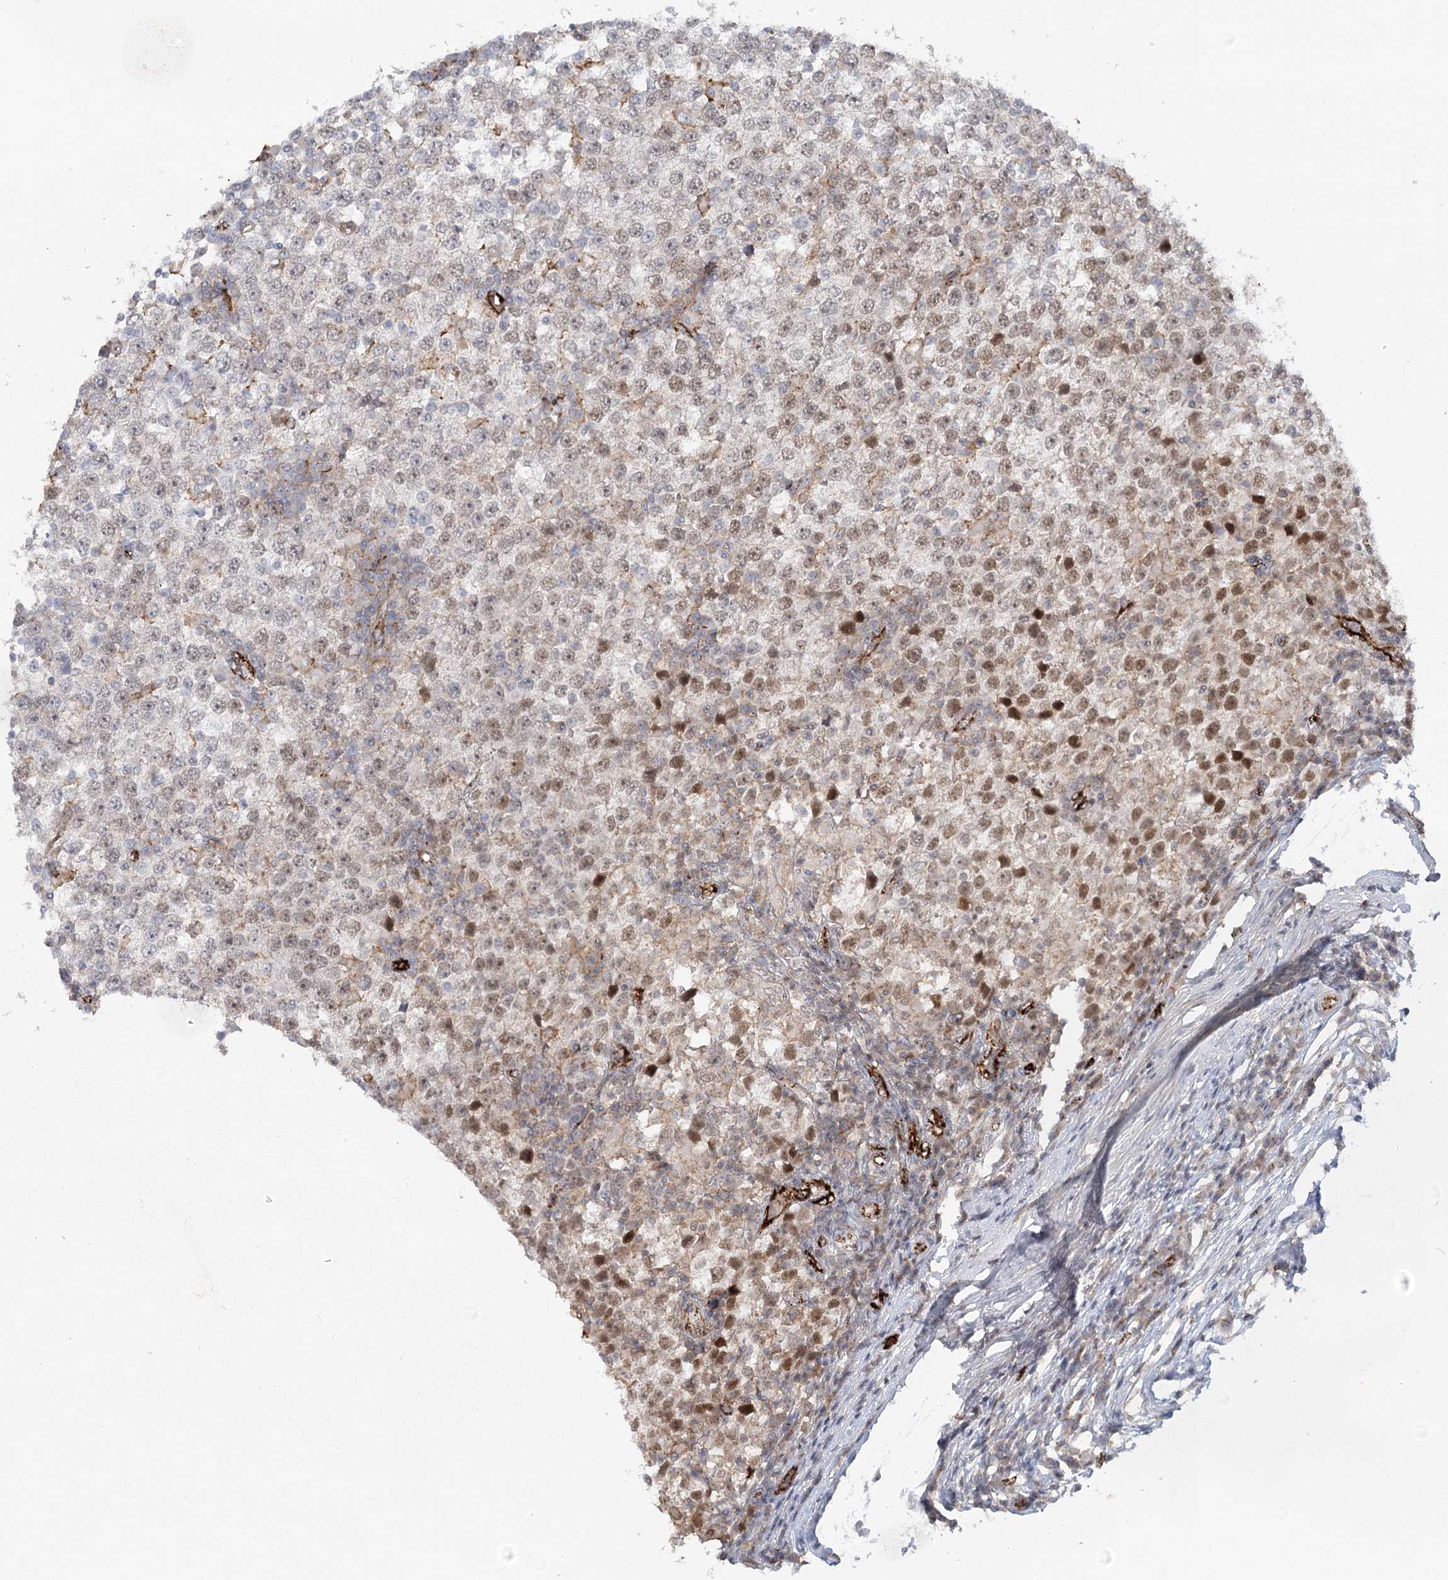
{"staining": {"intensity": "moderate", "quantity": "<25%", "location": "nuclear"}, "tissue": "testis cancer", "cell_type": "Tumor cells", "image_type": "cancer", "snomed": [{"axis": "morphology", "description": "Seminoma, NOS"}, {"axis": "topography", "description": "Testis"}], "caption": "Immunohistochemistry (IHC) of human testis cancer (seminoma) reveals low levels of moderate nuclear expression in approximately <25% of tumor cells.", "gene": "KBTBD4", "patient": {"sex": "male", "age": 65}}